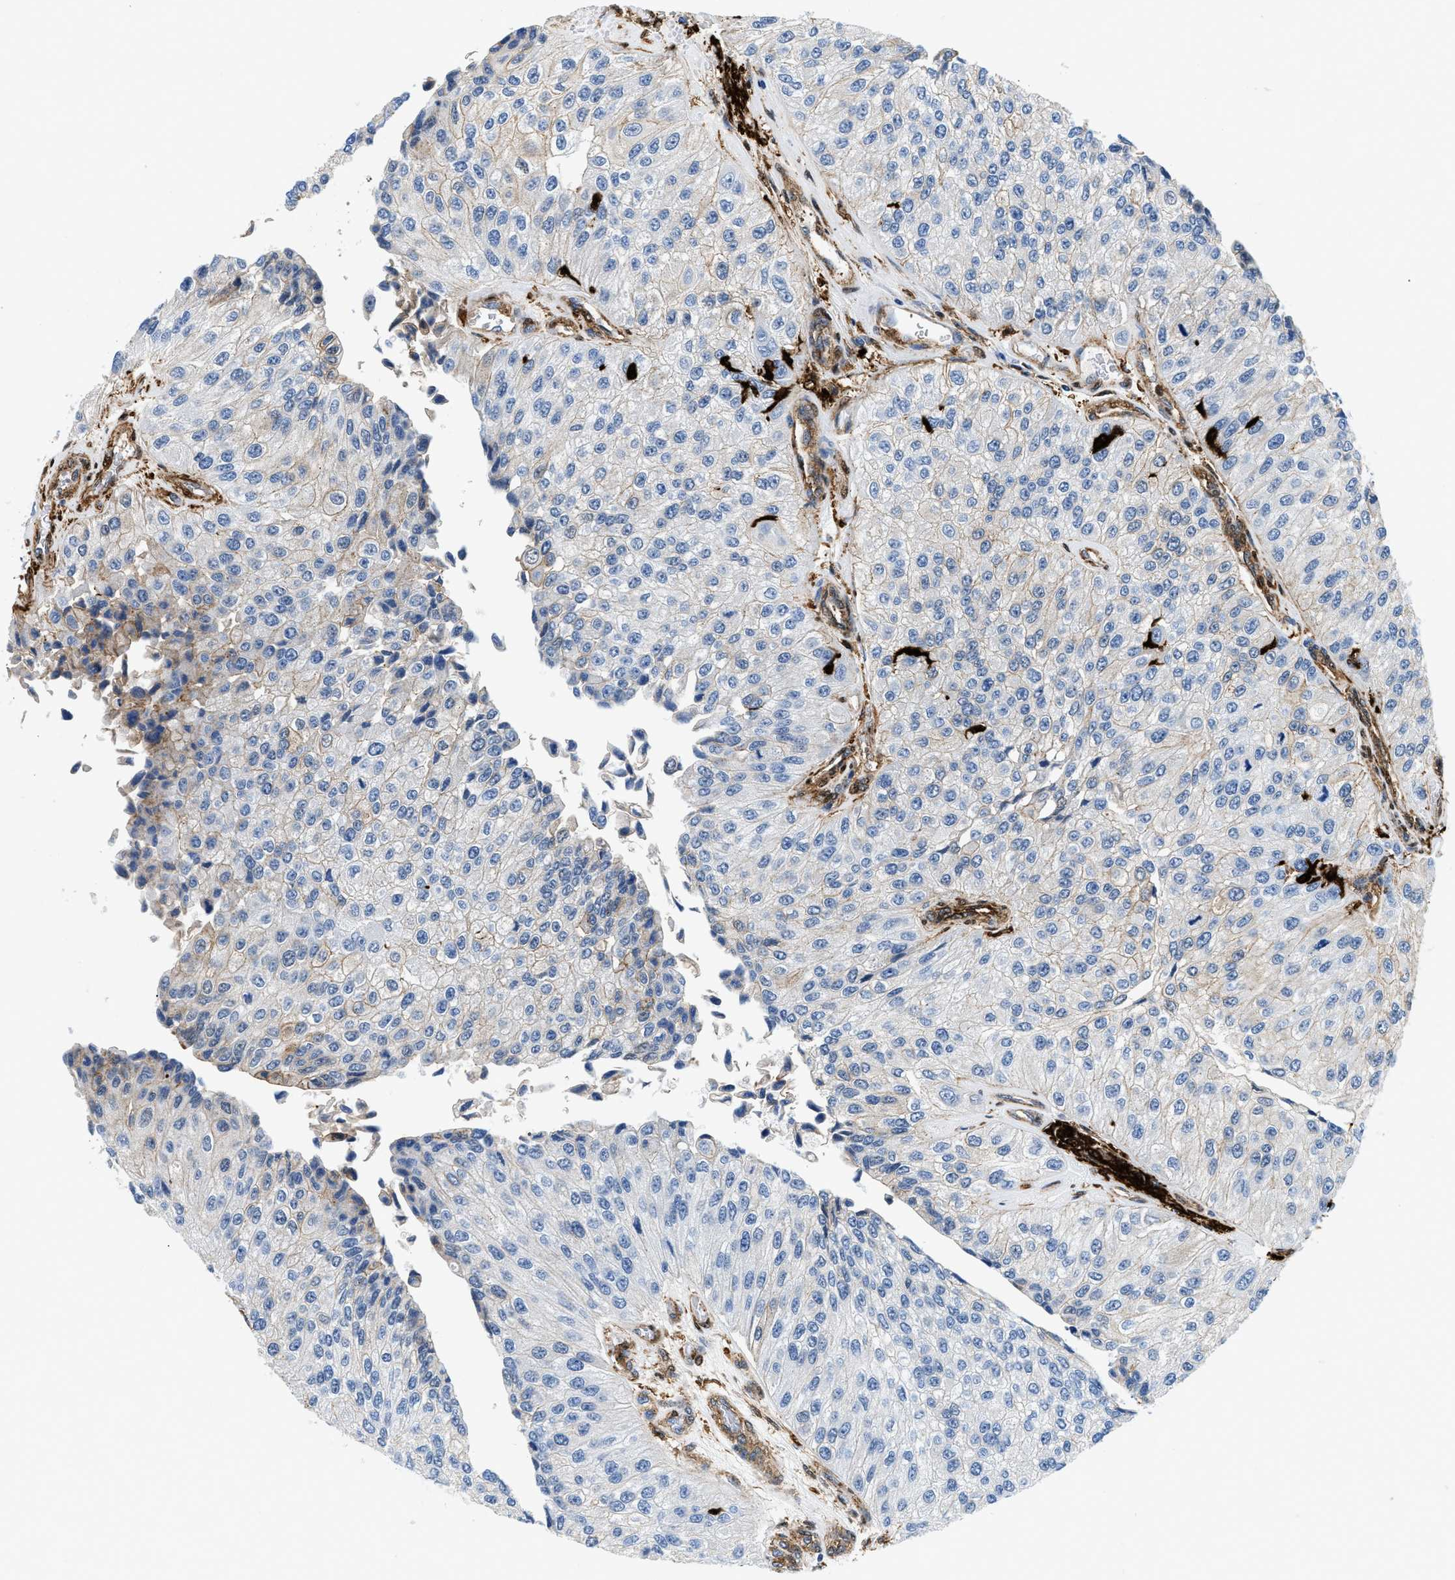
{"staining": {"intensity": "negative", "quantity": "none", "location": "none"}, "tissue": "urothelial cancer", "cell_type": "Tumor cells", "image_type": "cancer", "snomed": [{"axis": "morphology", "description": "Urothelial carcinoma, High grade"}, {"axis": "topography", "description": "Kidney"}, {"axis": "topography", "description": "Urinary bladder"}], "caption": "IHC of human urothelial cancer reveals no staining in tumor cells.", "gene": "GSN", "patient": {"sex": "male", "age": 77}}